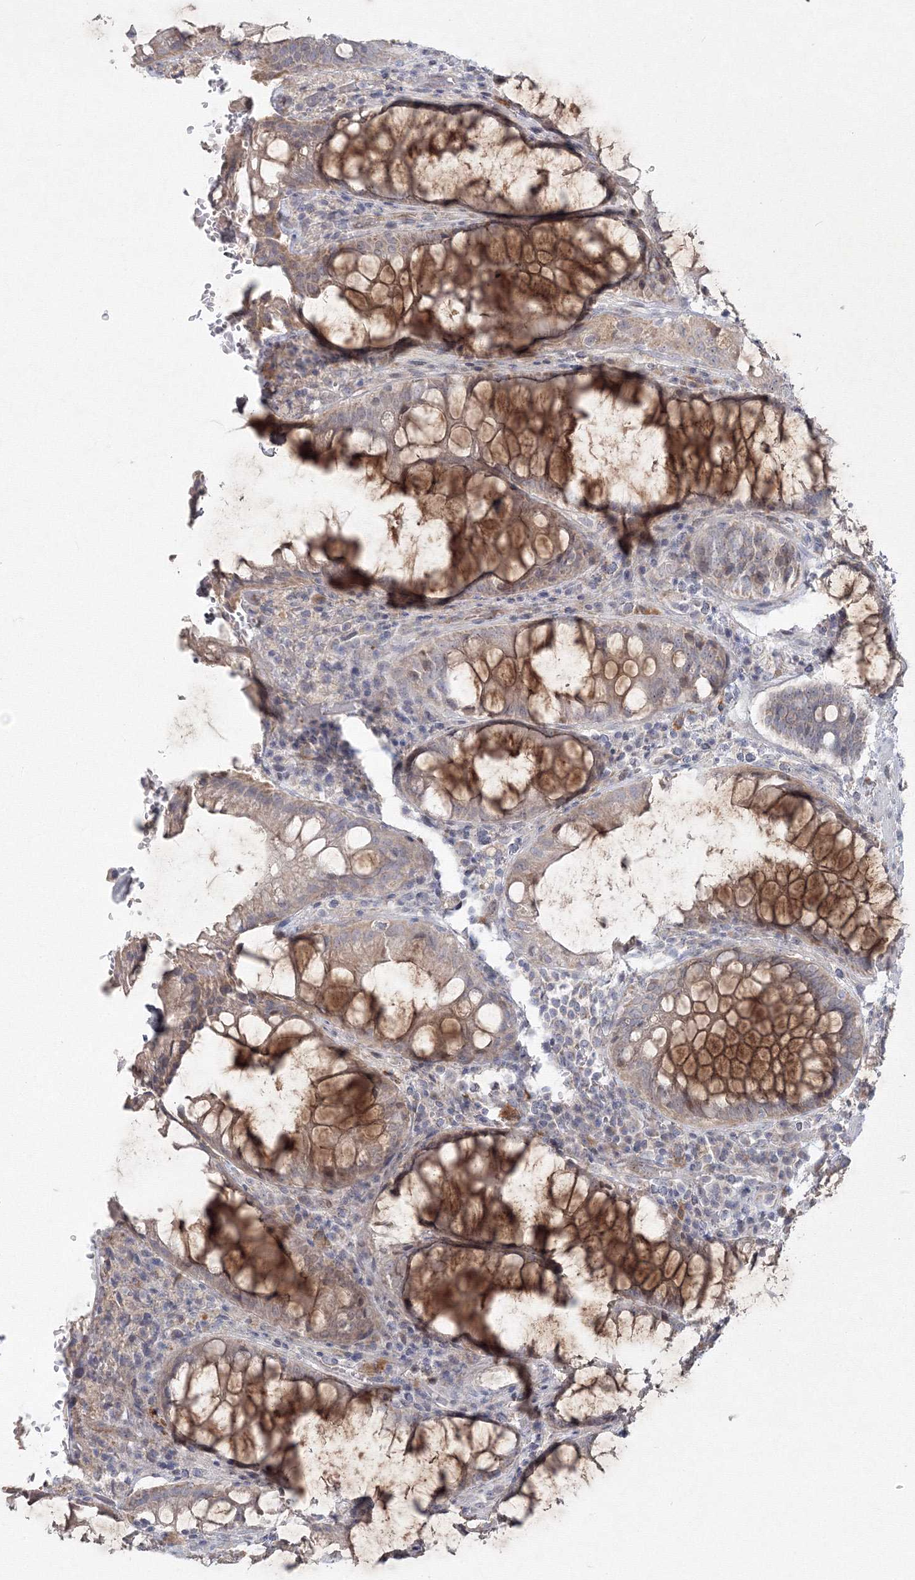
{"staining": {"intensity": "moderate", "quantity": ">75%", "location": "cytoplasmic/membranous,nuclear"}, "tissue": "rectum", "cell_type": "Glandular cells", "image_type": "normal", "snomed": [{"axis": "morphology", "description": "Normal tissue, NOS"}, {"axis": "topography", "description": "Rectum"}], "caption": "An IHC micrograph of benign tissue is shown. Protein staining in brown highlights moderate cytoplasmic/membranous,nuclear positivity in rectum within glandular cells.", "gene": "WDR49", "patient": {"sex": "male", "age": 64}}